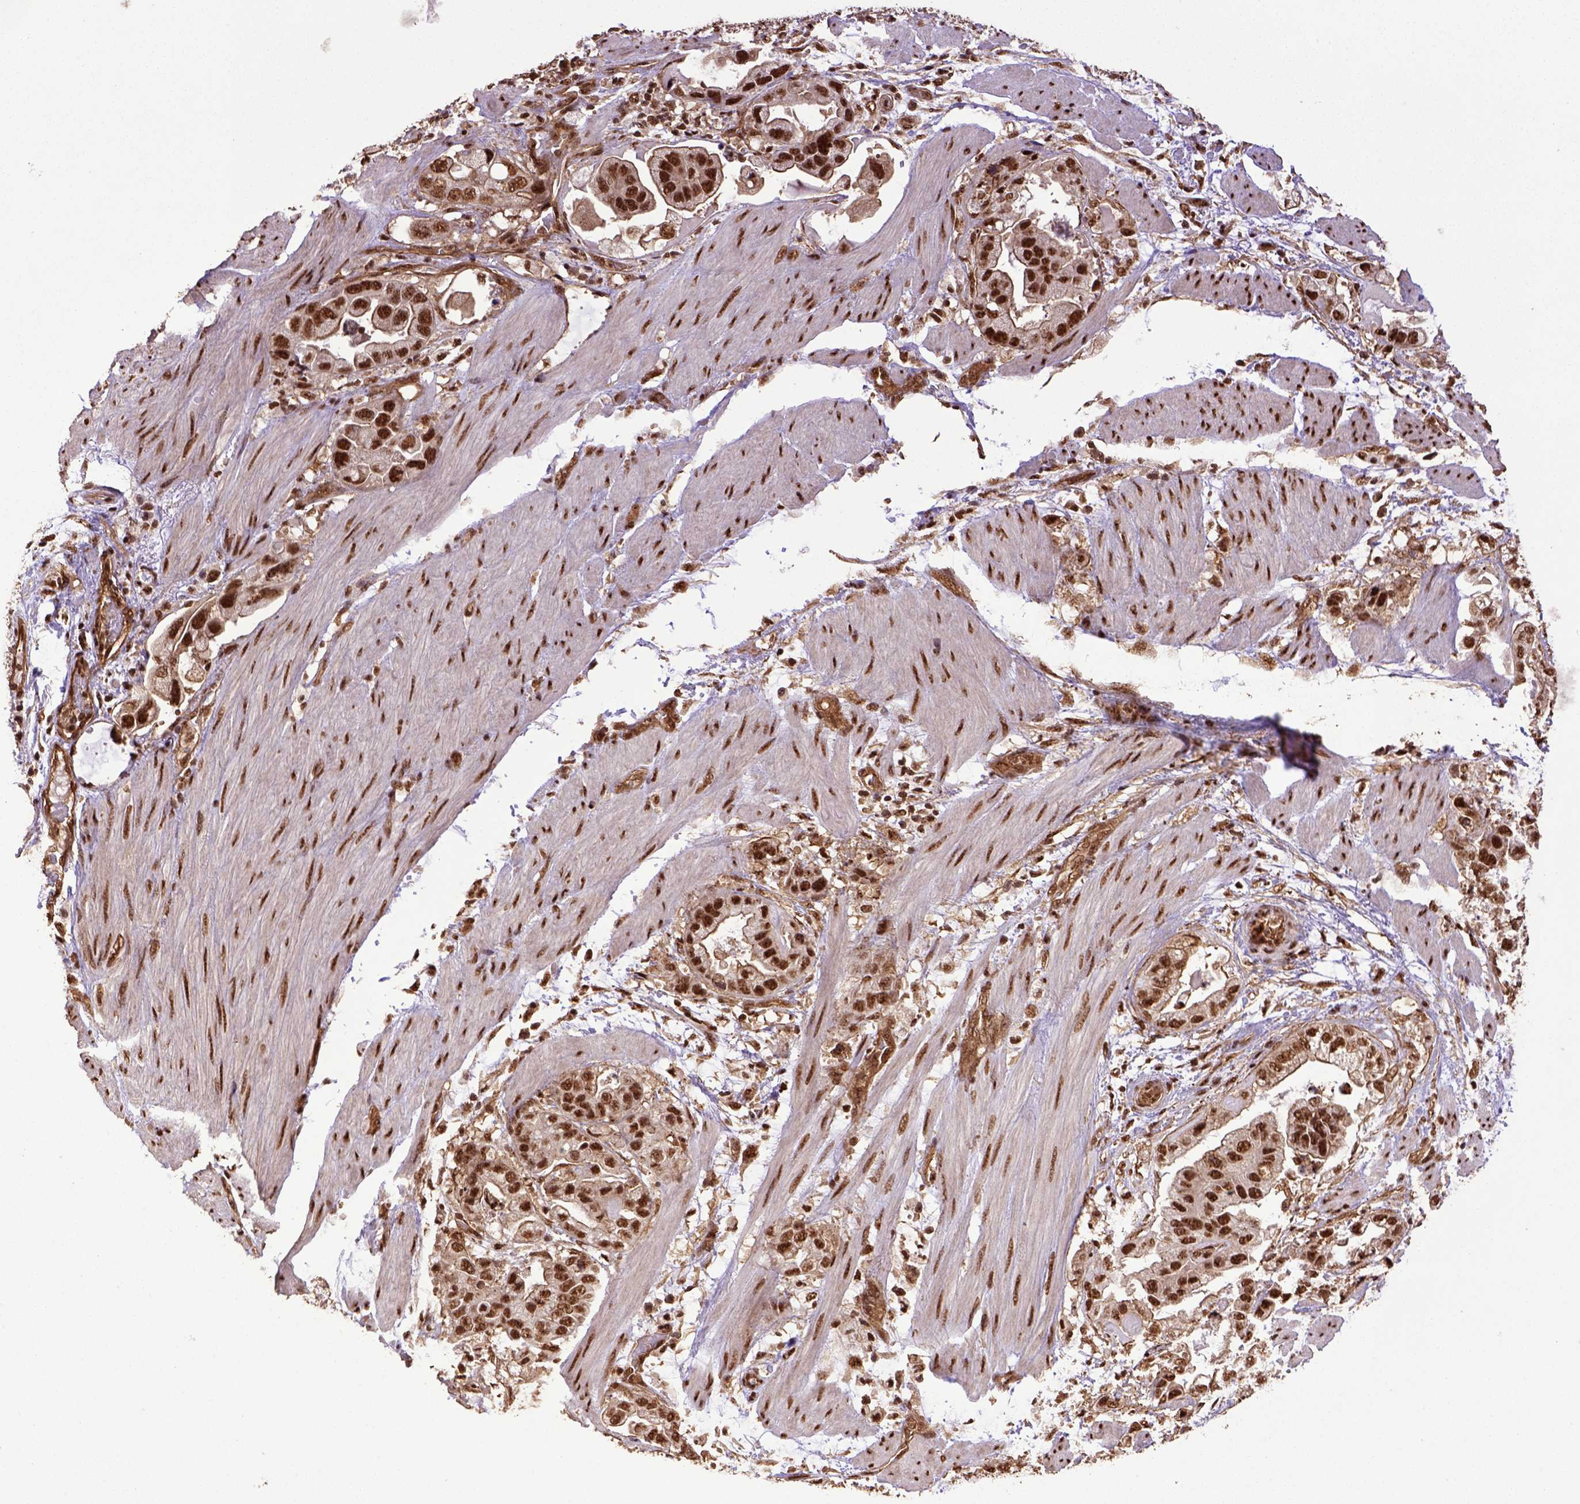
{"staining": {"intensity": "strong", "quantity": ">75%", "location": "nuclear"}, "tissue": "stomach cancer", "cell_type": "Tumor cells", "image_type": "cancer", "snomed": [{"axis": "morphology", "description": "Adenocarcinoma, NOS"}, {"axis": "topography", "description": "Stomach"}], "caption": "Tumor cells show high levels of strong nuclear positivity in about >75% of cells in stomach cancer. (Stains: DAB (3,3'-diaminobenzidine) in brown, nuclei in blue, Microscopy: brightfield microscopy at high magnification).", "gene": "PPIG", "patient": {"sex": "male", "age": 59}}